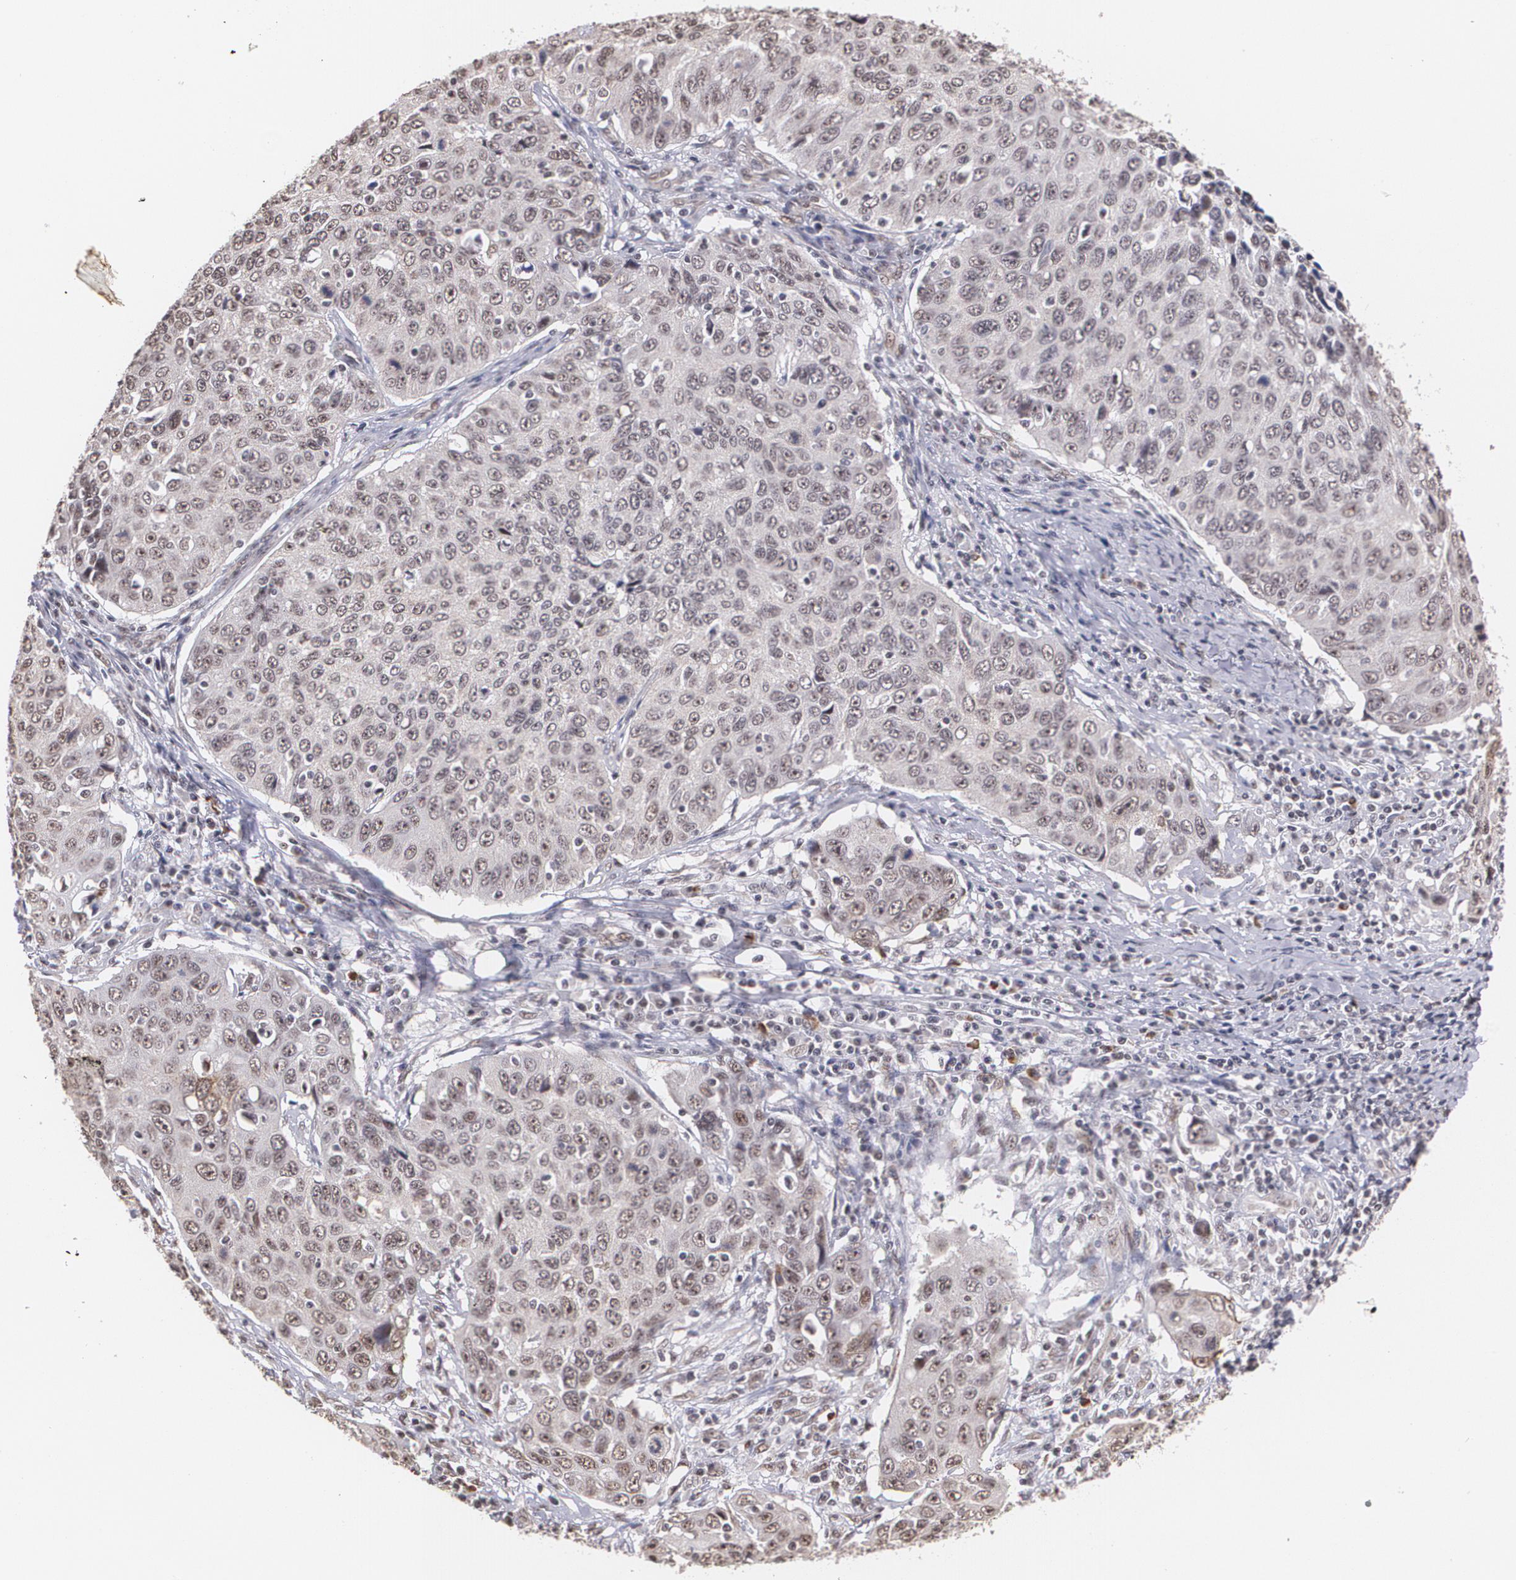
{"staining": {"intensity": "moderate", "quantity": ">75%", "location": "cytoplasmic/membranous,nuclear"}, "tissue": "cervical cancer", "cell_type": "Tumor cells", "image_type": "cancer", "snomed": [{"axis": "morphology", "description": "Squamous cell carcinoma, NOS"}, {"axis": "topography", "description": "Cervix"}], "caption": "Cervical cancer was stained to show a protein in brown. There is medium levels of moderate cytoplasmic/membranous and nuclear staining in about >75% of tumor cells. (Brightfield microscopy of DAB IHC at high magnification).", "gene": "C6orf15", "patient": {"sex": "female", "age": 53}}